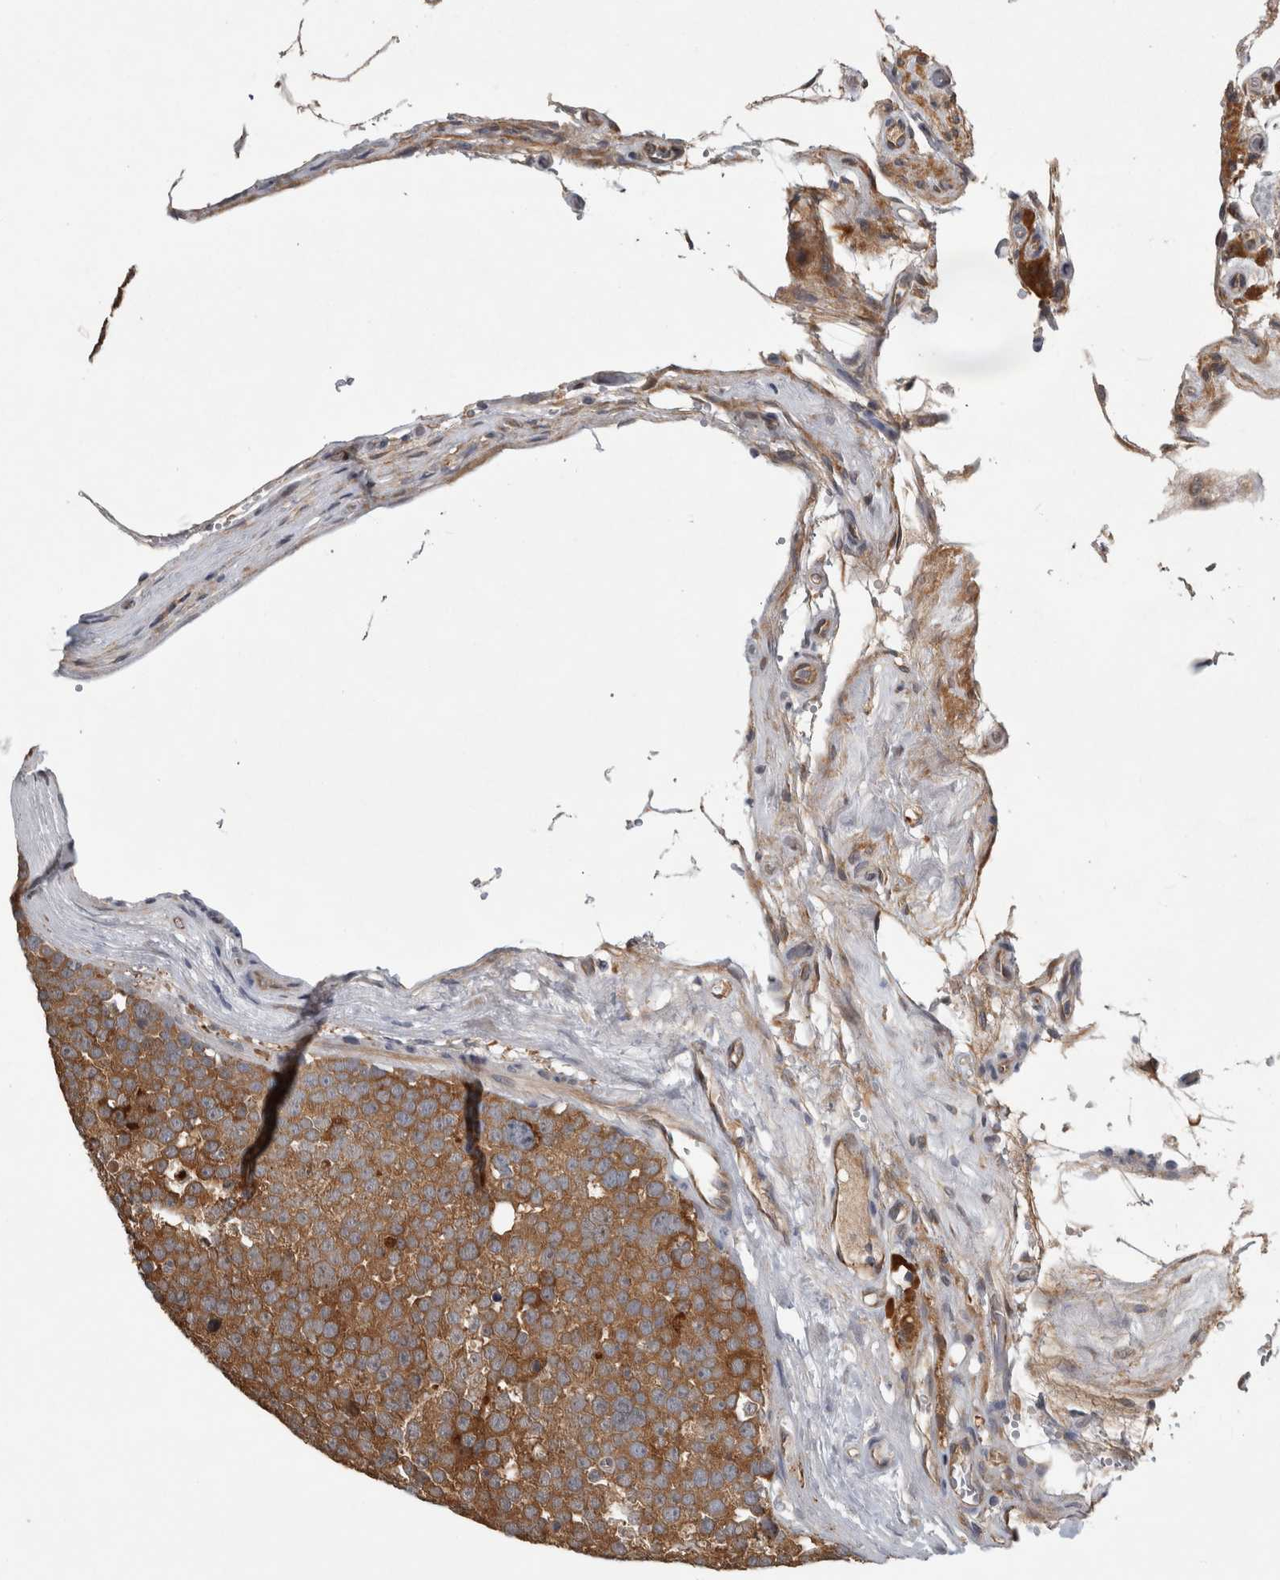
{"staining": {"intensity": "moderate", "quantity": ">75%", "location": "cytoplasmic/membranous"}, "tissue": "testis cancer", "cell_type": "Tumor cells", "image_type": "cancer", "snomed": [{"axis": "morphology", "description": "Seminoma, NOS"}, {"axis": "topography", "description": "Testis"}], "caption": "Immunohistochemical staining of human seminoma (testis) reveals medium levels of moderate cytoplasmic/membranous staining in approximately >75% of tumor cells. (brown staining indicates protein expression, while blue staining denotes nuclei).", "gene": "TRMT61B", "patient": {"sex": "male", "age": 71}}